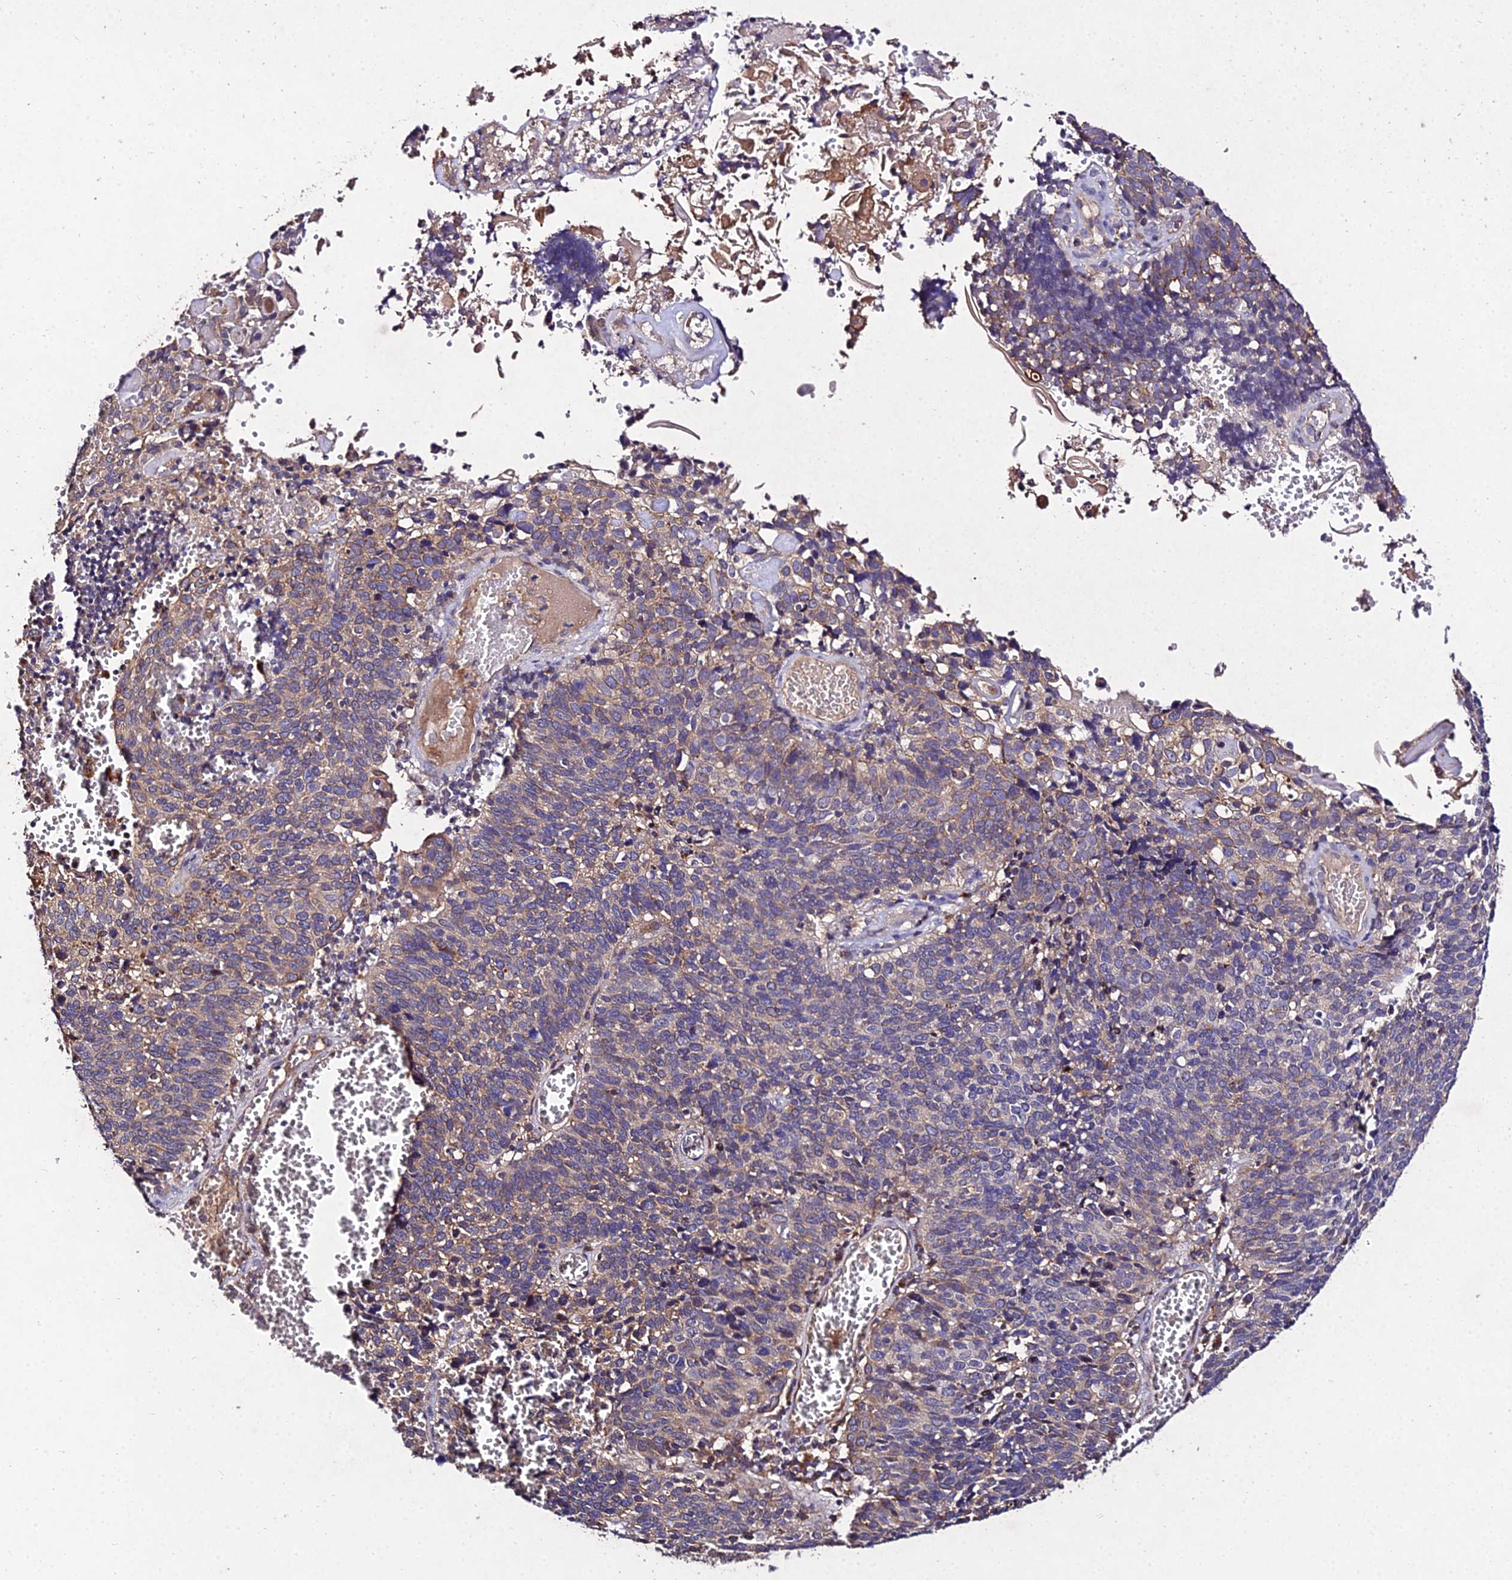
{"staining": {"intensity": "weak", "quantity": "25%-75%", "location": "cytoplasmic/membranous"}, "tissue": "cervical cancer", "cell_type": "Tumor cells", "image_type": "cancer", "snomed": [{"axis": "morphology", "description": "Squamous cell carcinoma, NOS"}, {"axis": "topography", "description": "Cervix"}], "caption": "A brown stain shows weak cytoplasmic/membranous positivity of a protein in human cervical squamous cell carcinoma tumor cells.", "gene": "AP3M2", "patient": {"sex": "female", "age": 39}}